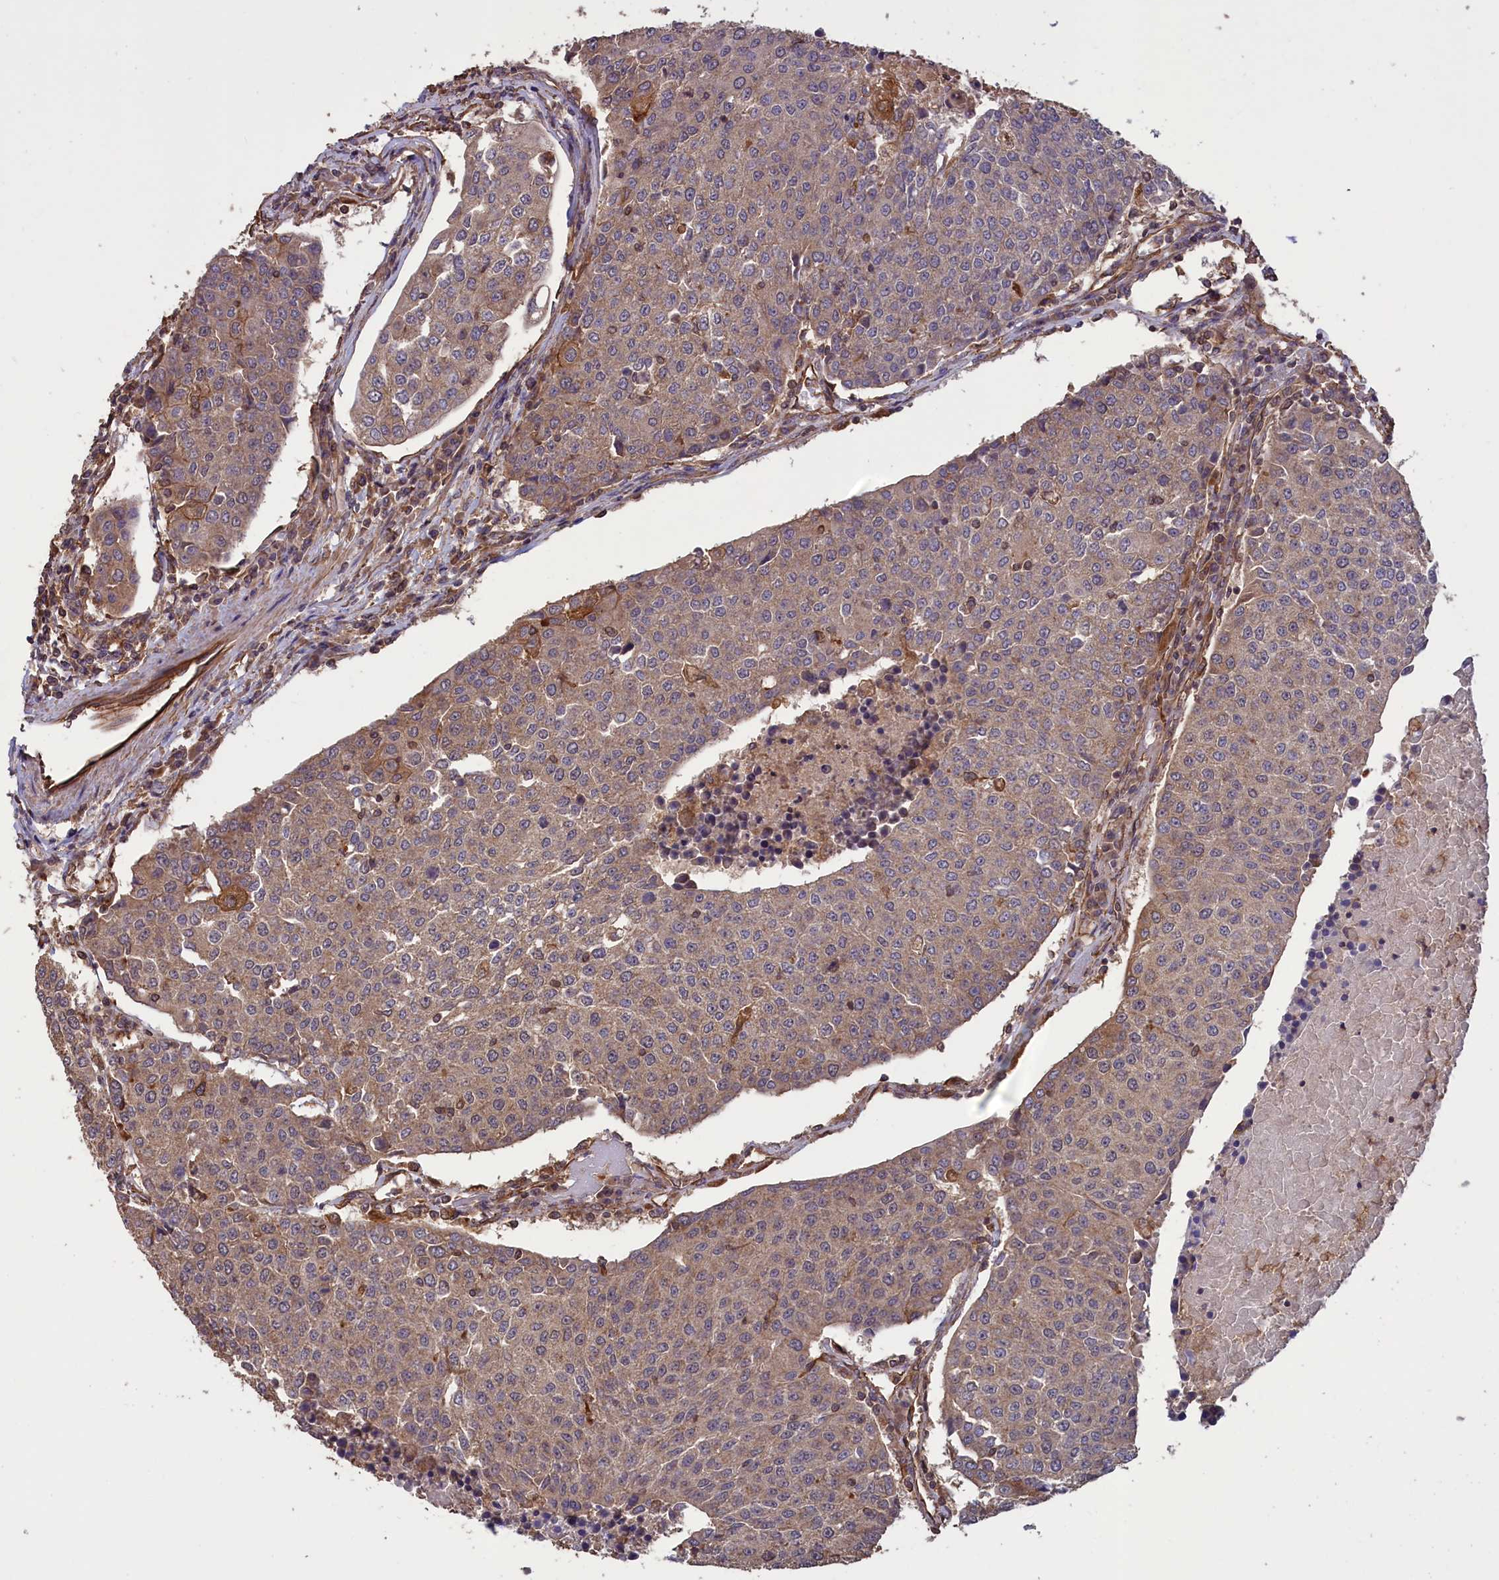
{"staining": {"intensity": "weak", "quantity": ">75%", "location": "cytoplasmic/membranous"}, "tissue": "urothelial cancer", "cell_type": "Tumor cells", "image_type": "cancer", "snomed": [{"axis": "morphology", "description": "Urothelial carcinoma, High grade"}, {"axis": "topography", "description": "Urinary bladder"}], "caption": "Immunohistochemical staining of urothelial cancer reveals low levels of weak cytoplasmic/membranous positivity in approximately >75% of tumor cells. The staining was performed using DAB to visualize the protein expression in brown, while the nuclei were stained in blue with hematoxylin (Magnification: 20x).", "gene": "DAPK3", "patient": {"sex": "female", "age": 85}}